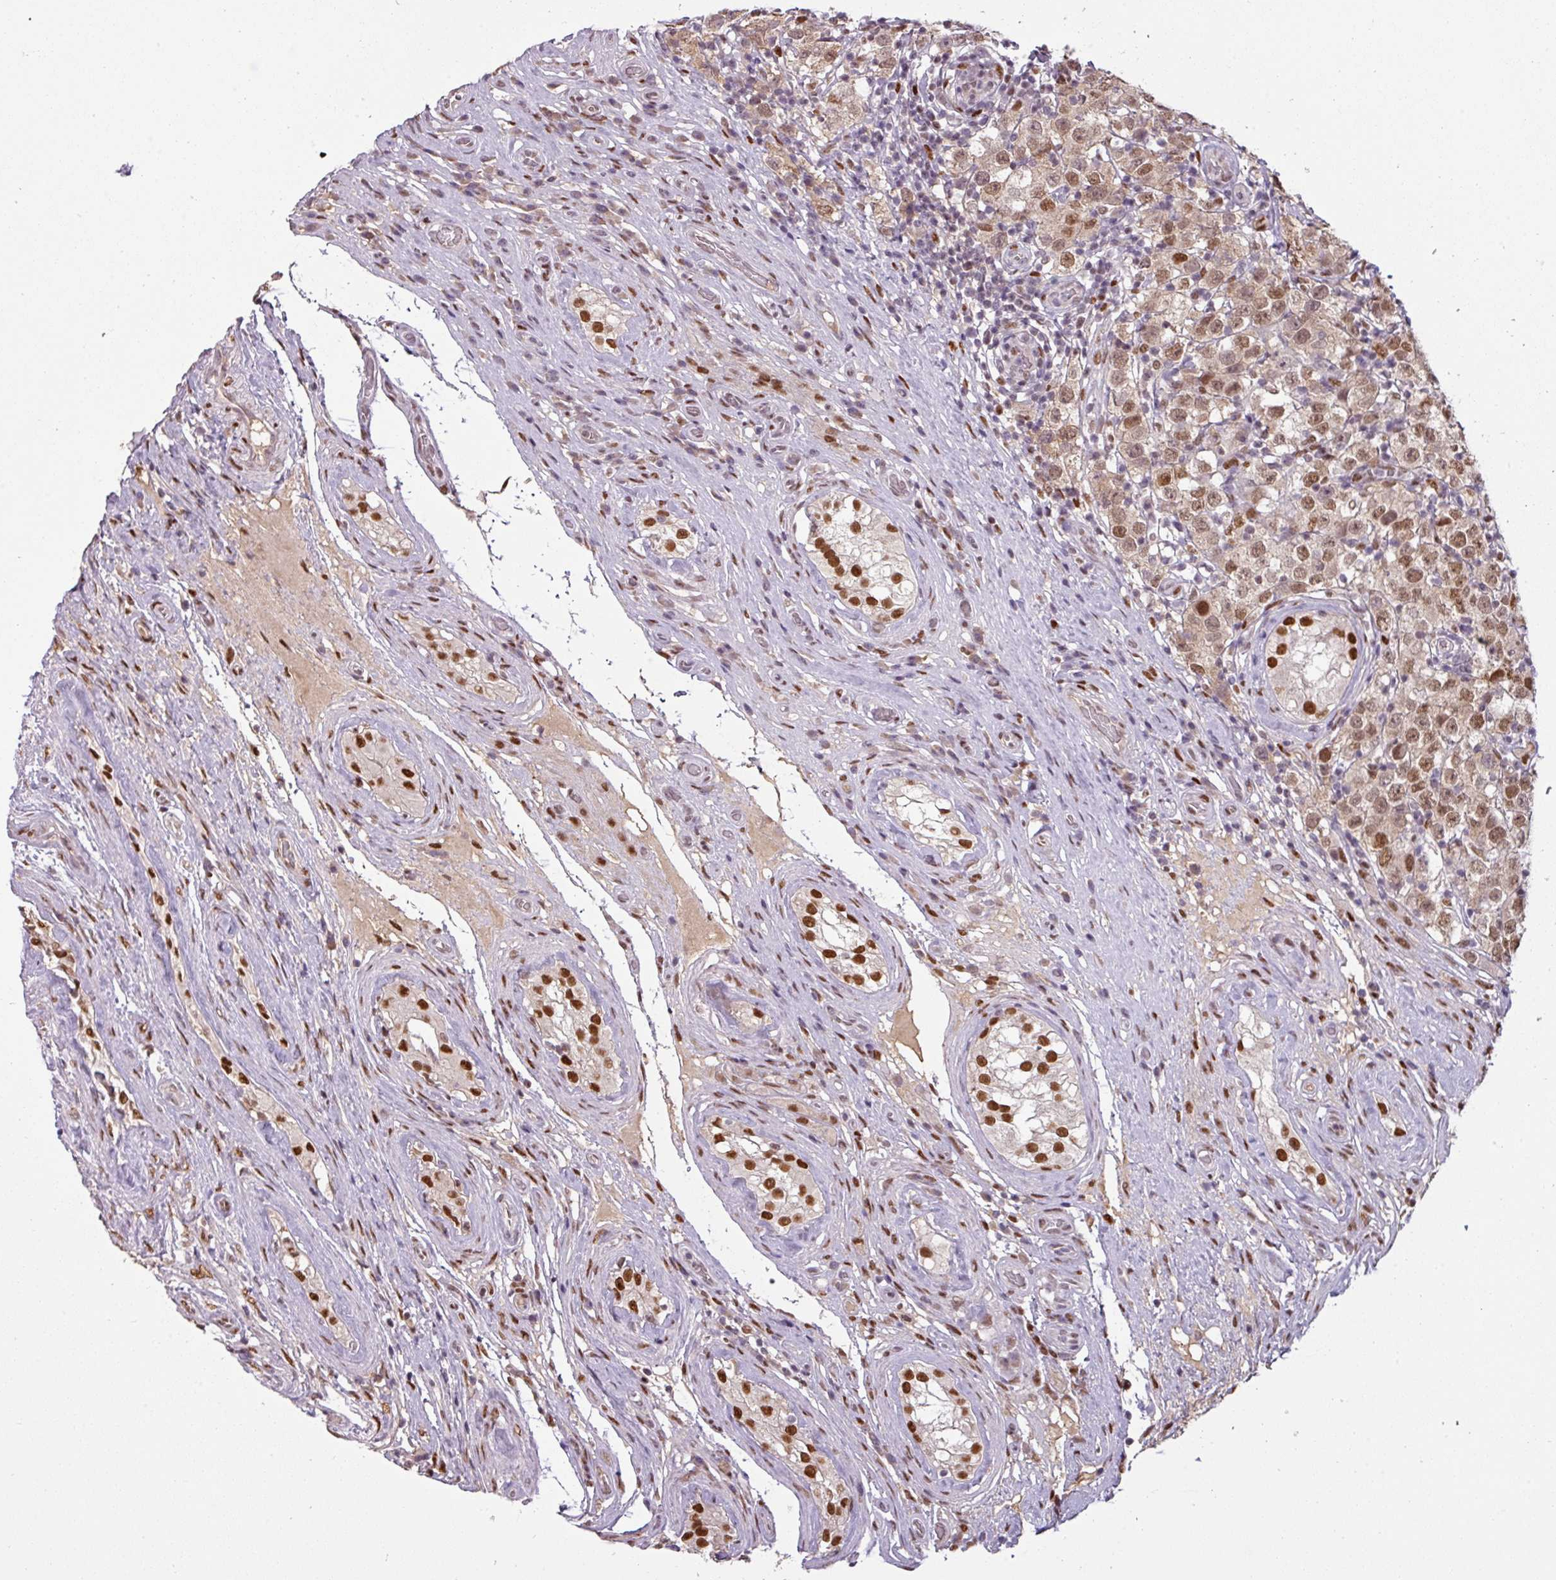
{"staining": {"intensity": "moderate", "quantity": ">75%", "location": "nuclear"}, "tissue": "testis cancer", "cell_type": "Tumor cells", "image_type": "cancer", "snomed": [{"axis": "morphology", "description": "Seminoma, NOS"}, {"axis": "morphology", "description": "Carcinoma, Embryonal, NOS"}, {"axis": "topography", "description": "Testis"}], "caption": "This is a micrograph of IHC staining of testis seminoma, which shows moderate positivity in the nuclear of tumor cells.", "gene": "IRF2BPL", "patient": {"sex": "male", "age": 41}}